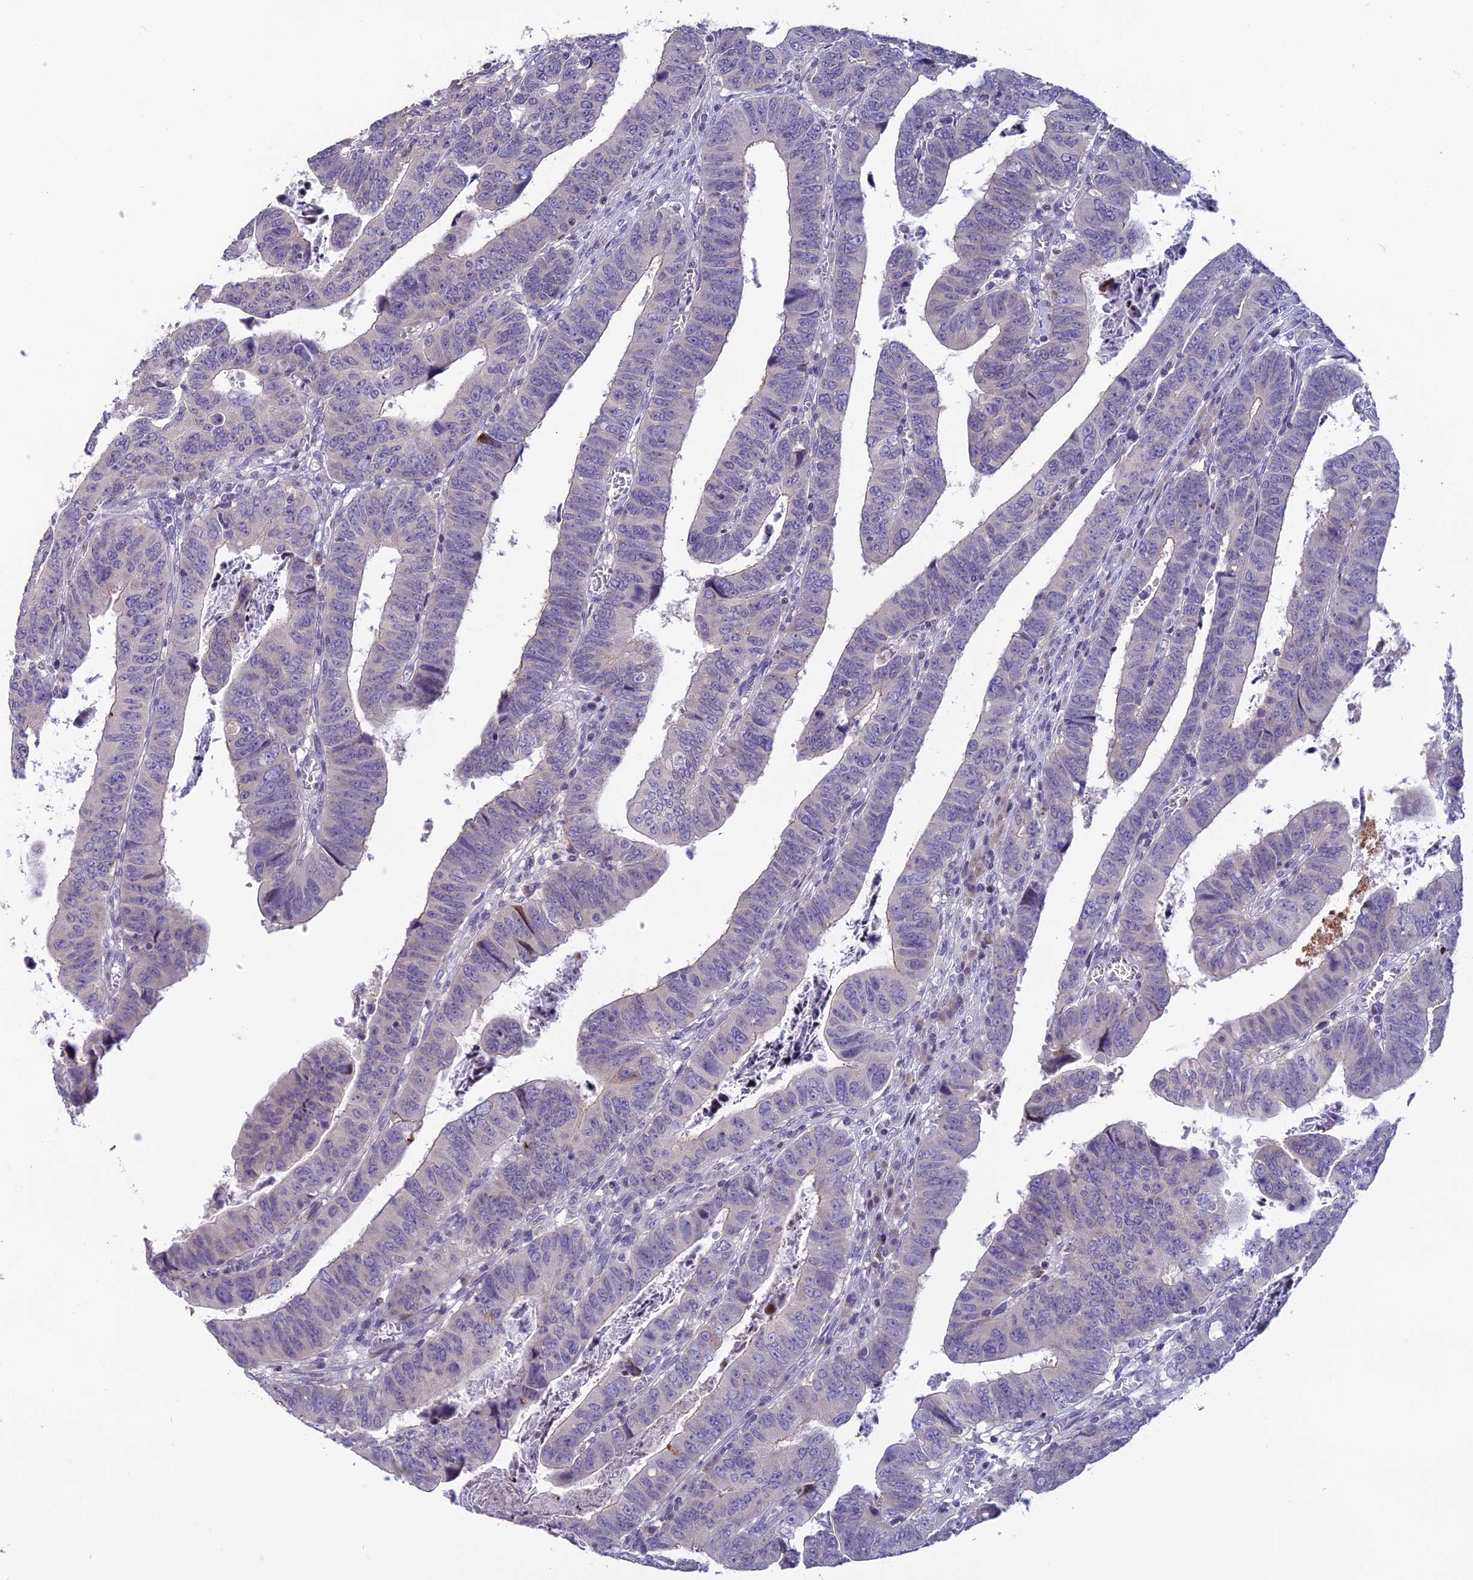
{"staining": {"intensity": "negative", "quantity": "none", "location": "none"}, "tissue": "colorectal cancer", "cell_type": "Tumor cells", "image_type": "cancer", "snomed": [{"axis": "morphology", "description": "Normal tissue, NOS"}, {"axis": "morphology", "description": "Adenocarcinoma, NOS"}, {"axis": "topography", "description": "Rectum"}], "caption": "Colorectal cancer stained for a protein using IHC shows no expression tumor cells.", "gene": "TMEM134", "patient": {"sex": "female", "age": 65}}